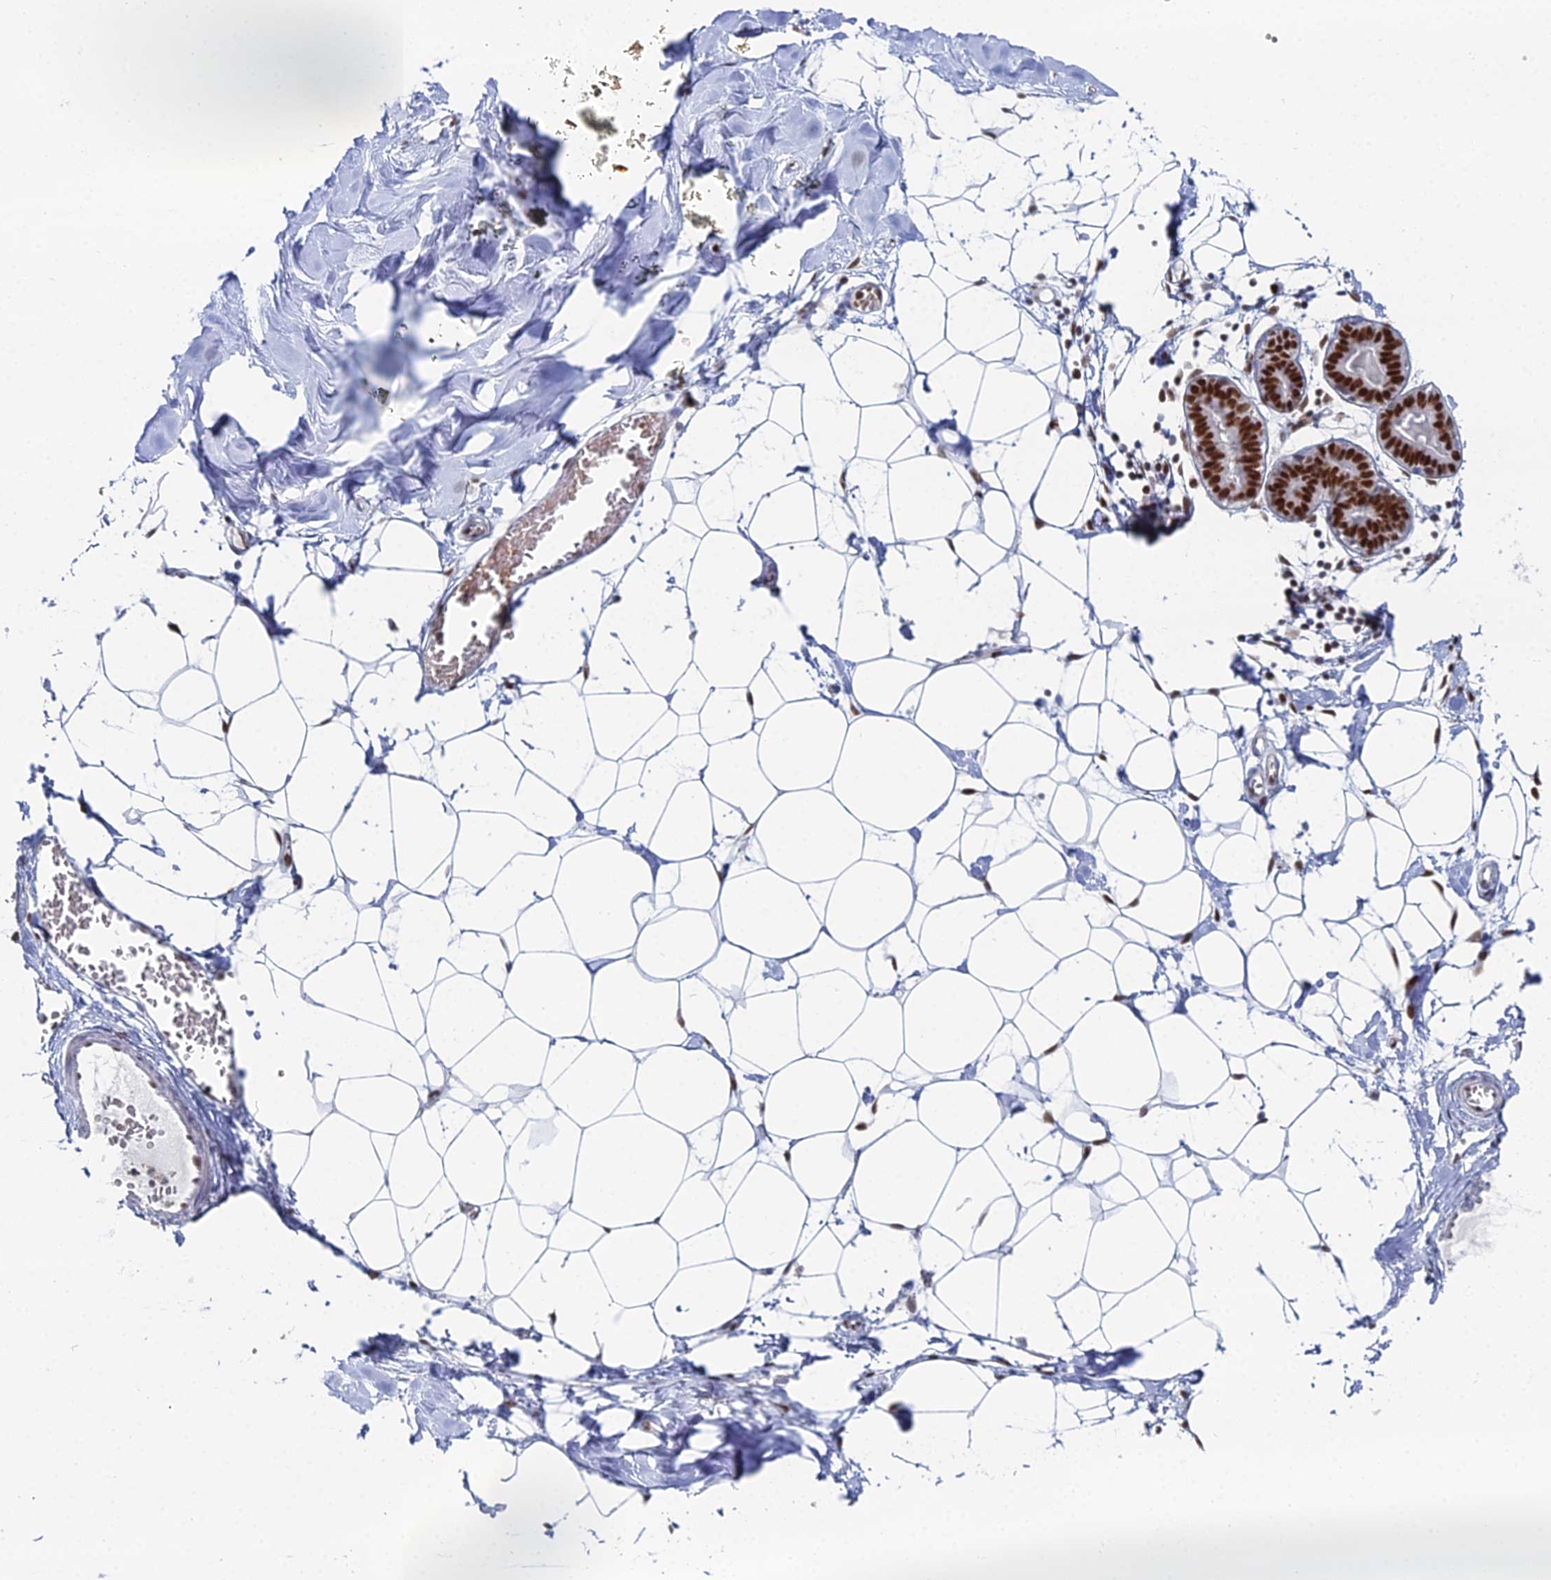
{"staining": {"intensity": "strong", "quantity": ">75%", "location": "nuclear"}, "tissue": "breast", "cell_type": "Adipocytes", "image_type": "normal", "snomed": [{"axis": "morphology", "description": "Normal tissue, NOS"}, {"axis": "topography", "description": "Breast"}], "caption": "The immunohistochemical stain shows strong nuclear expression in adipocytes of unremarkable breast.", "gene": "GSC2", "patient": {"sex": "female", "age": 27}}